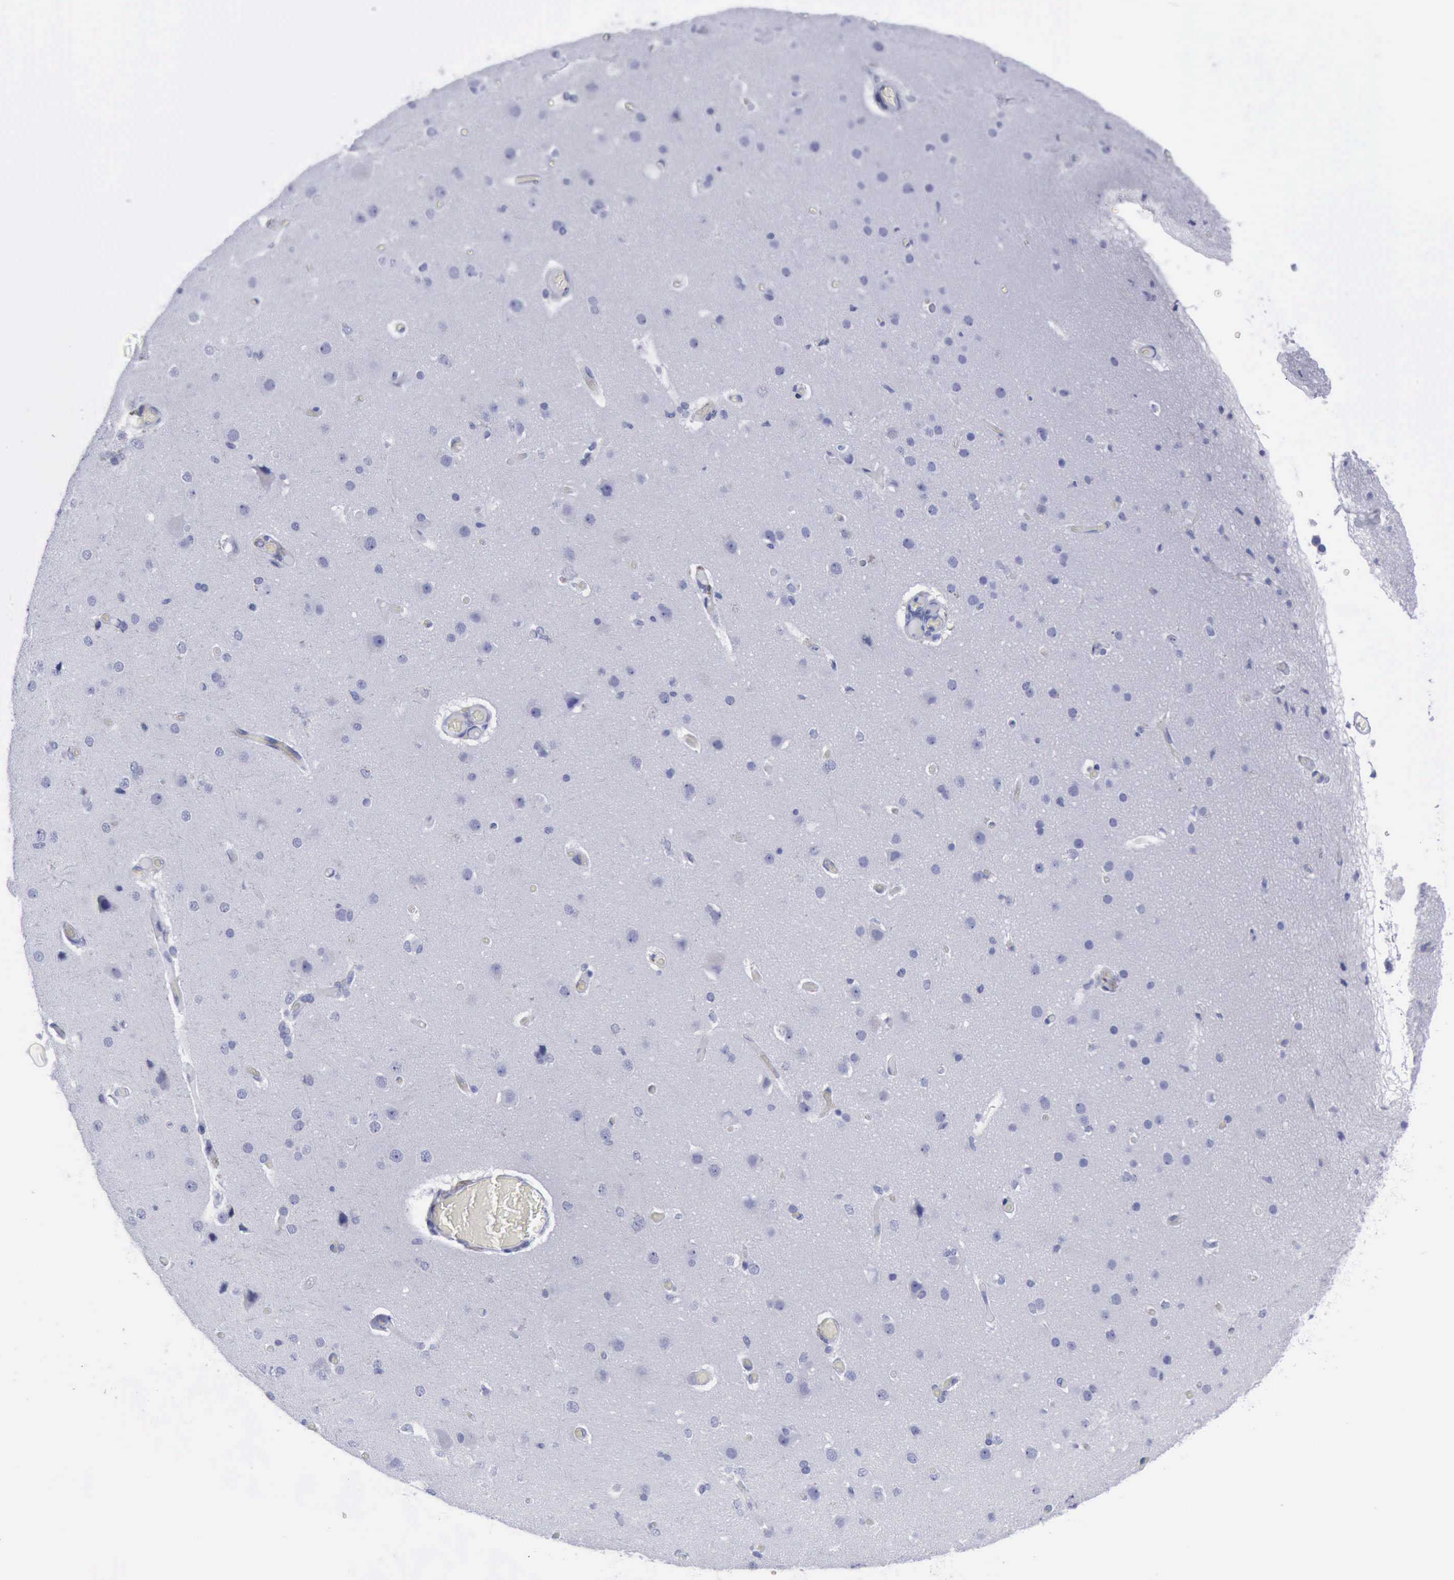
{"staining": {"intensity": "negative", "quantity": "none", "location": "none"}, "tissue": "cerebral cortex", "cell_type": "Endothelial cells", "image_type": "normal", "snomed": [{"axis": "morphology", "description": "Normal tissue, NOS"}, {"axis": "morphology", "description": "Glioma, malignant, High grade"}, {"axis": "topography", "description": "Cerebral cortex"}], "caption": "Immunohistochemistry of normal cerebral cortex reveals no expression in endothelial cells.", "gene": "KRT13", "patient": {"sex": "male", "age": 77}}